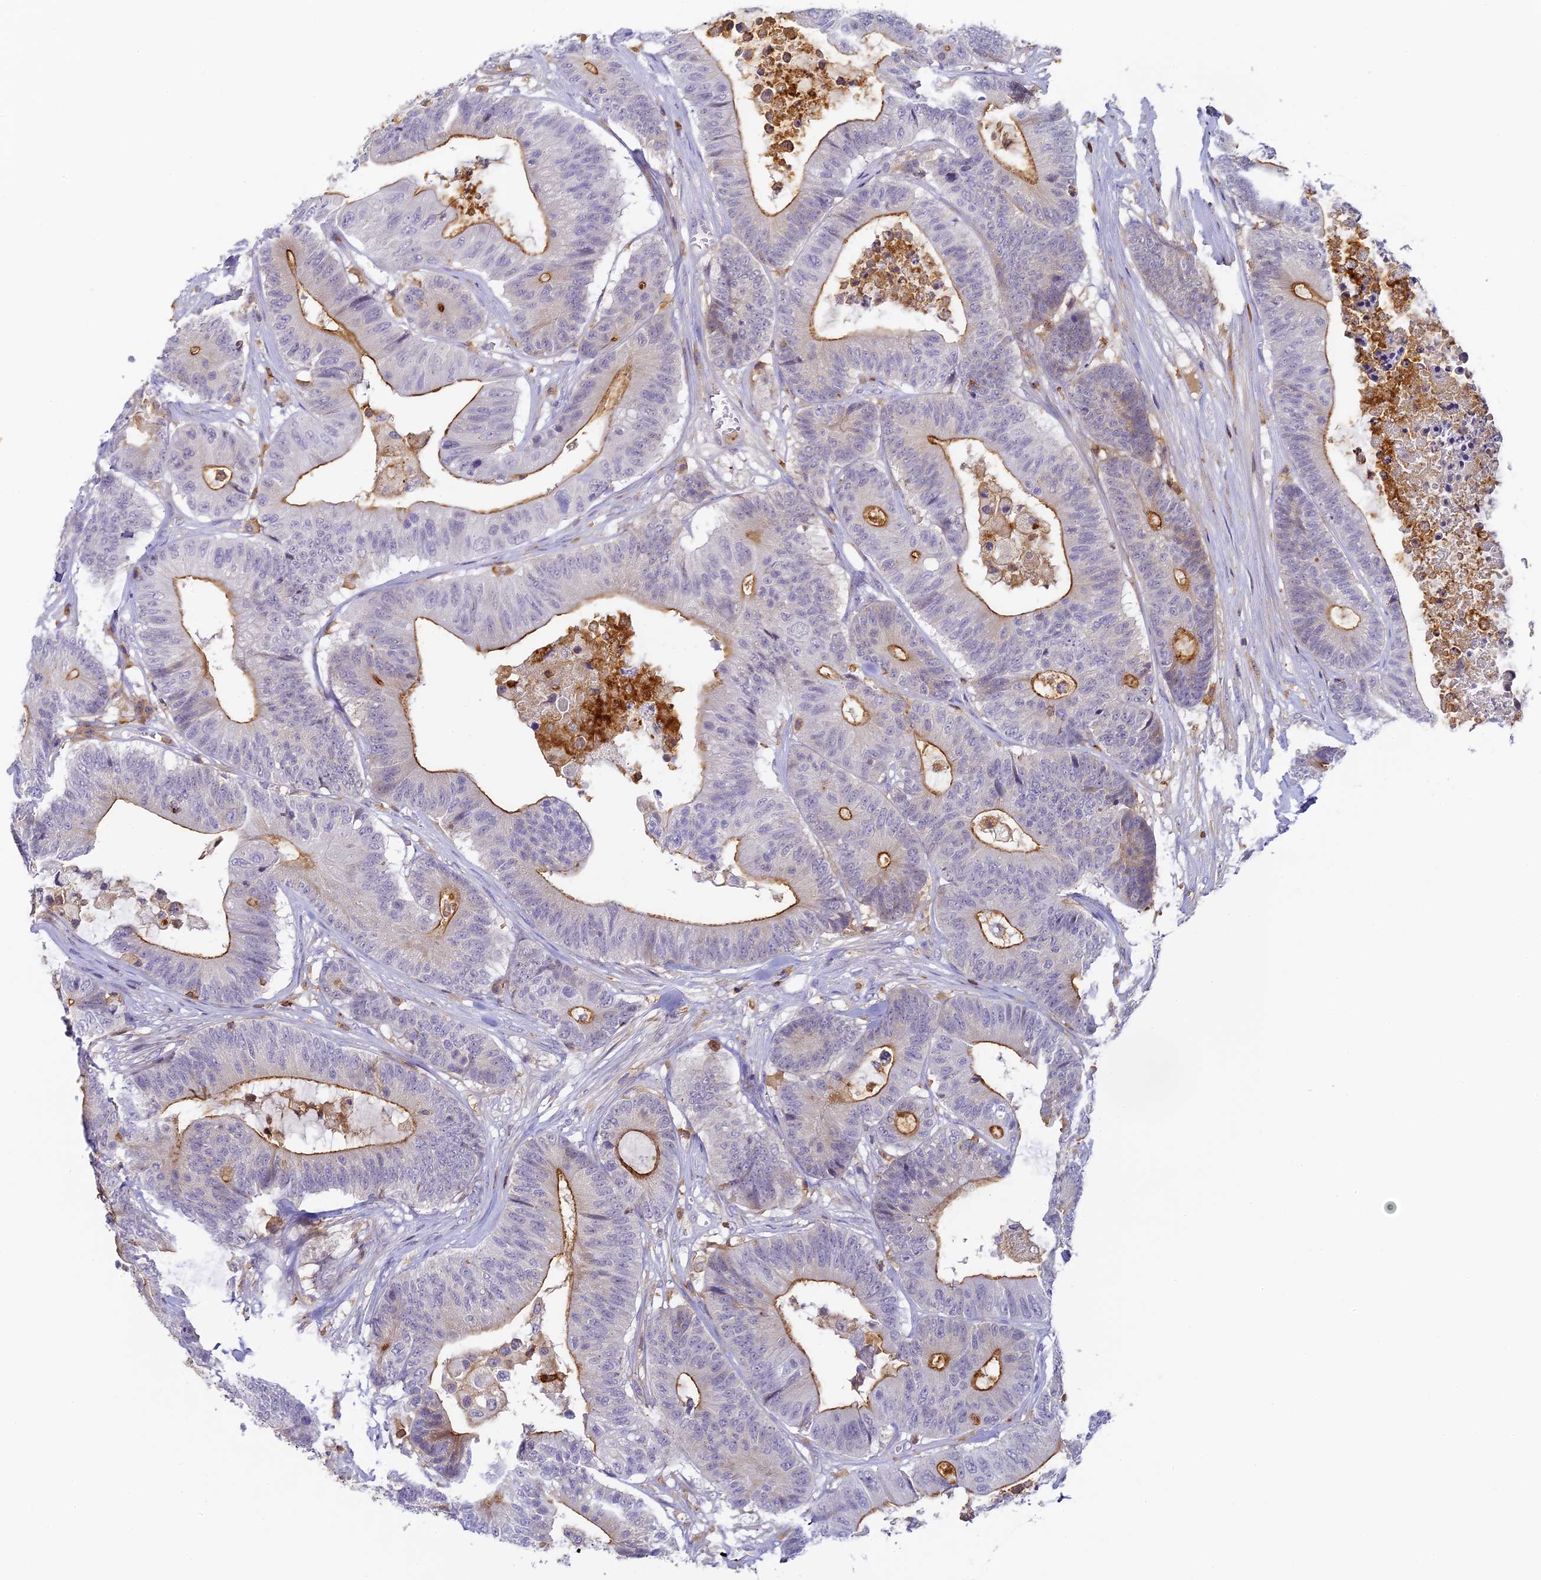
{"staining": {"intensity": "moderate", "quantity": "25%-75%", "location": "cytoplasmic/membranous"}, "tissue": "colorectal cancer", "cell_type": "Tumor cells", "image_type": "cancer", "snomed": [{"axis": "morphology", "description": "Adenocarcinoma, NOS"}, {"axis": "topography", "description": "Colon"}], "caption": "This is a photomicrograph of immunohistochemistry (IHC) staining of colorectal cancer (adenocarcinoma), which shows moderate positivity in the cytoplasmic/membranous of tumor cells.", "gene": "FYB1", "patient": {"sex": "female", "age": 84}}